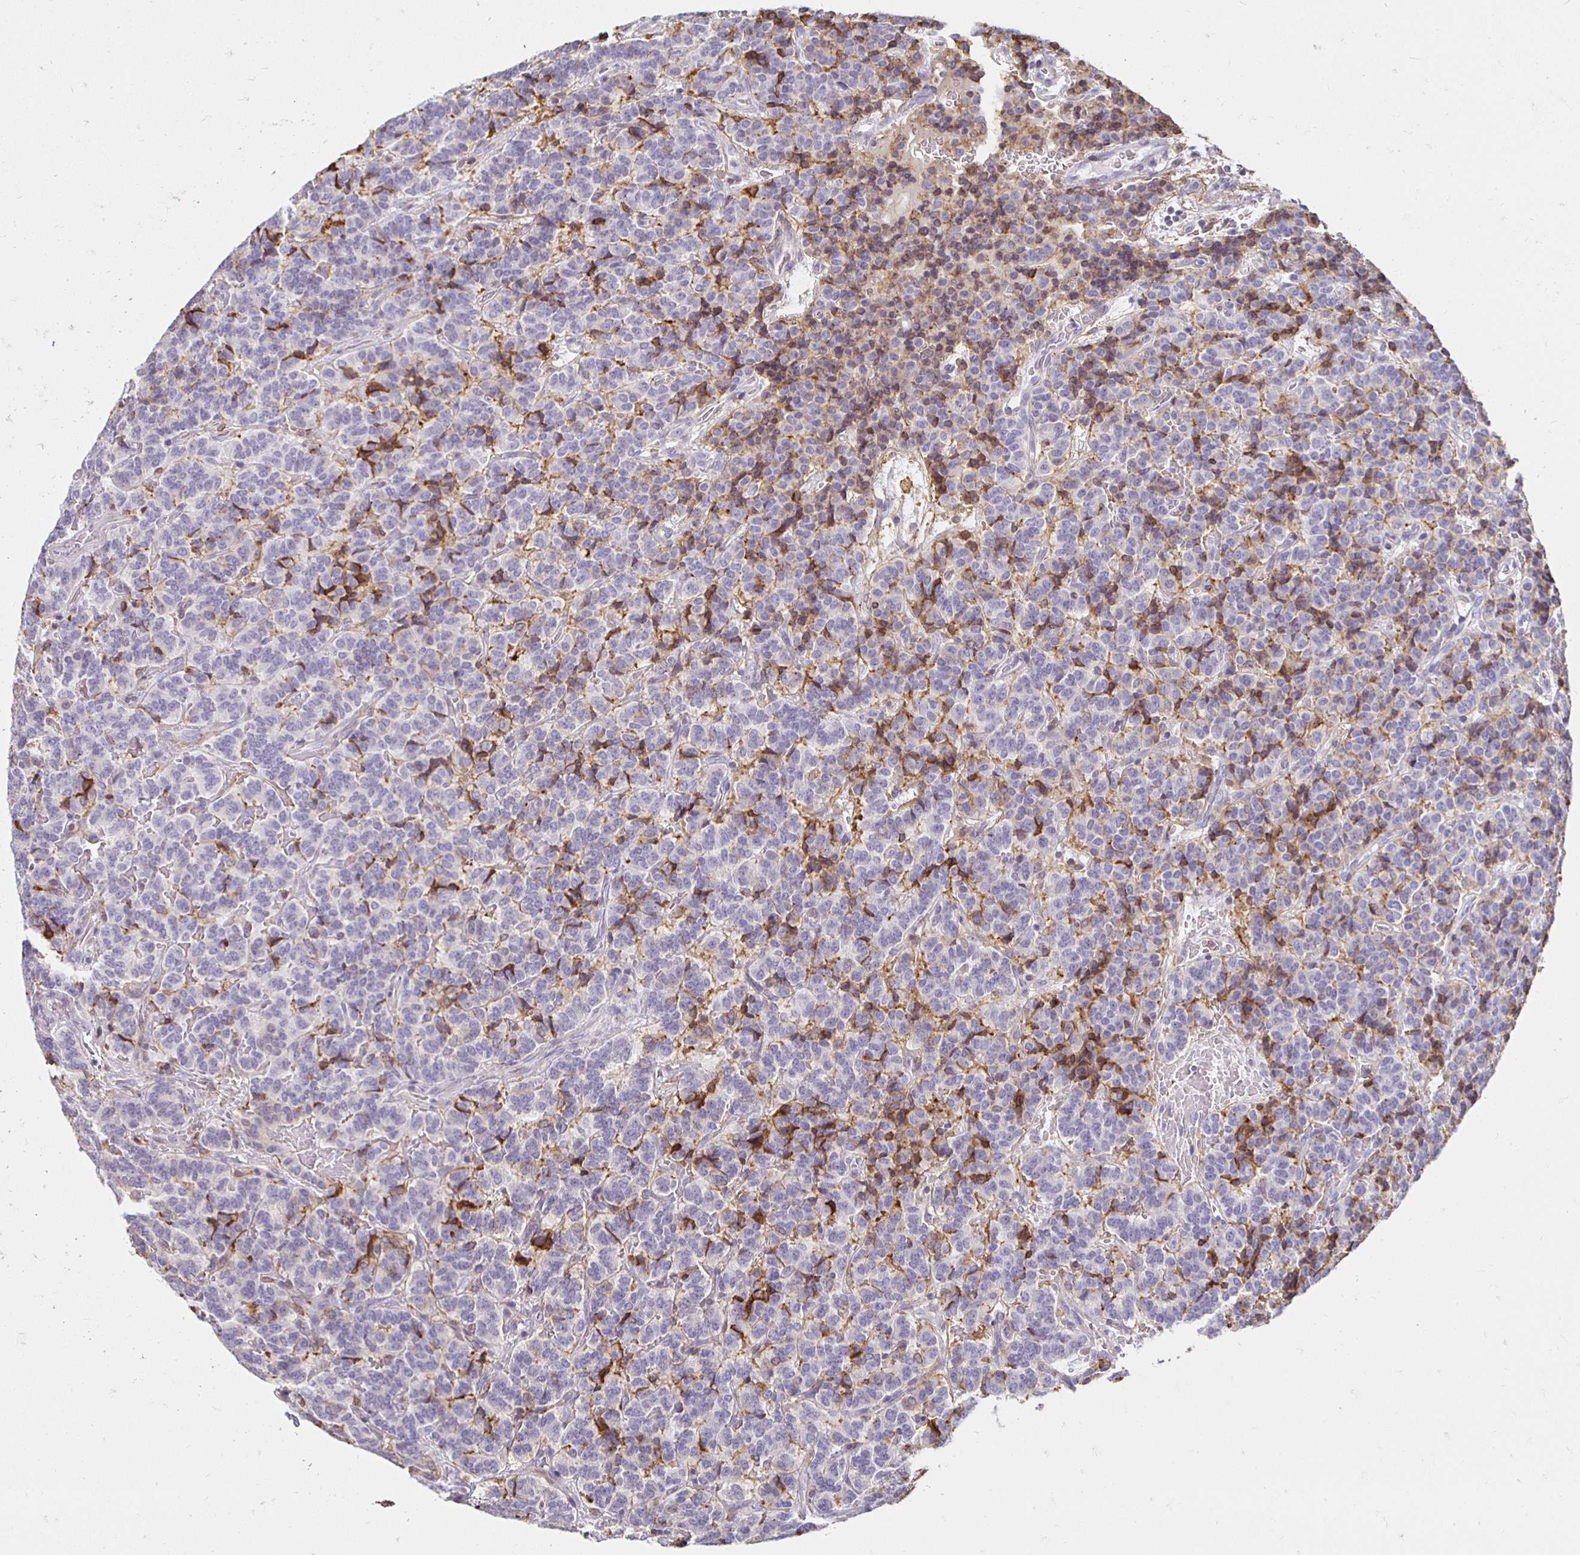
{"staining": {"intensity": "negative", "quantity": "none", "location": "none"}, "tissue": "carcinoid", "cell_type": "Tumor cells", "image_type": "cancer", "snomed": [{"axis": "morphology", "description": "Carcinoid, malignant, NOS"}, {"axis": "topography", "description": "Pancreas"}], "caption": "The micrograph exhibits no staining of tumor cells in carcinoid (malignant). (DAB immunohistochemistry visualized using brightfield microscopy, high magnification).", "gene": "TAS1R3", "patient": {"sex": "male", "age": 36}}